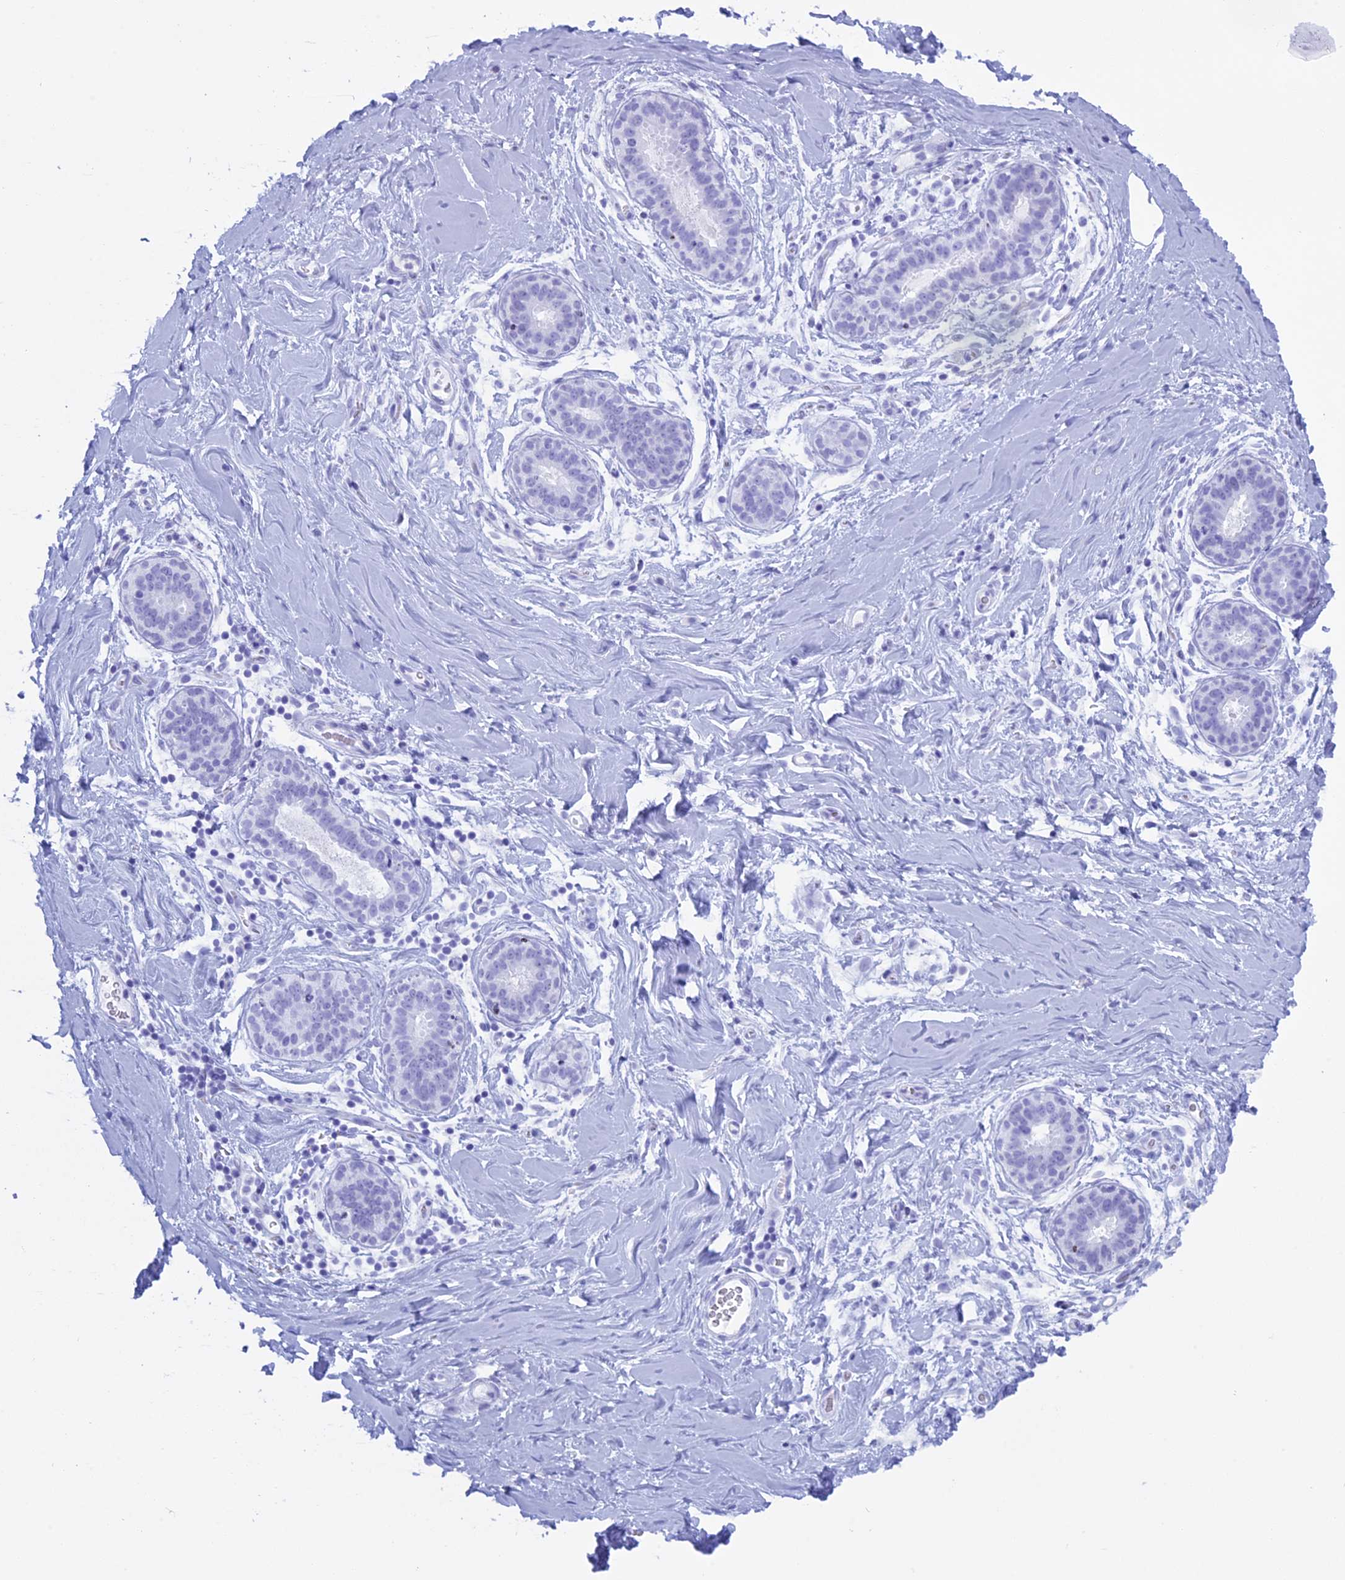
{"staining": {"intensity": "negative", "quantity": "none", "location": "none"}, "tissue": "adipose tissue", "cell_type": "Adipocytes", "image_type": "normal", "snomed": [{"axis": "morphology", "description": "Normal tissue, NOS"}, {"axis": "topography", "description": "Breast"}], "caption": "Histopathology image shows no significant protein staining in adipocytes of benign adipose tissue.", "gene": "KCTD21", "patient": {"sex": "female", "age": 26}}